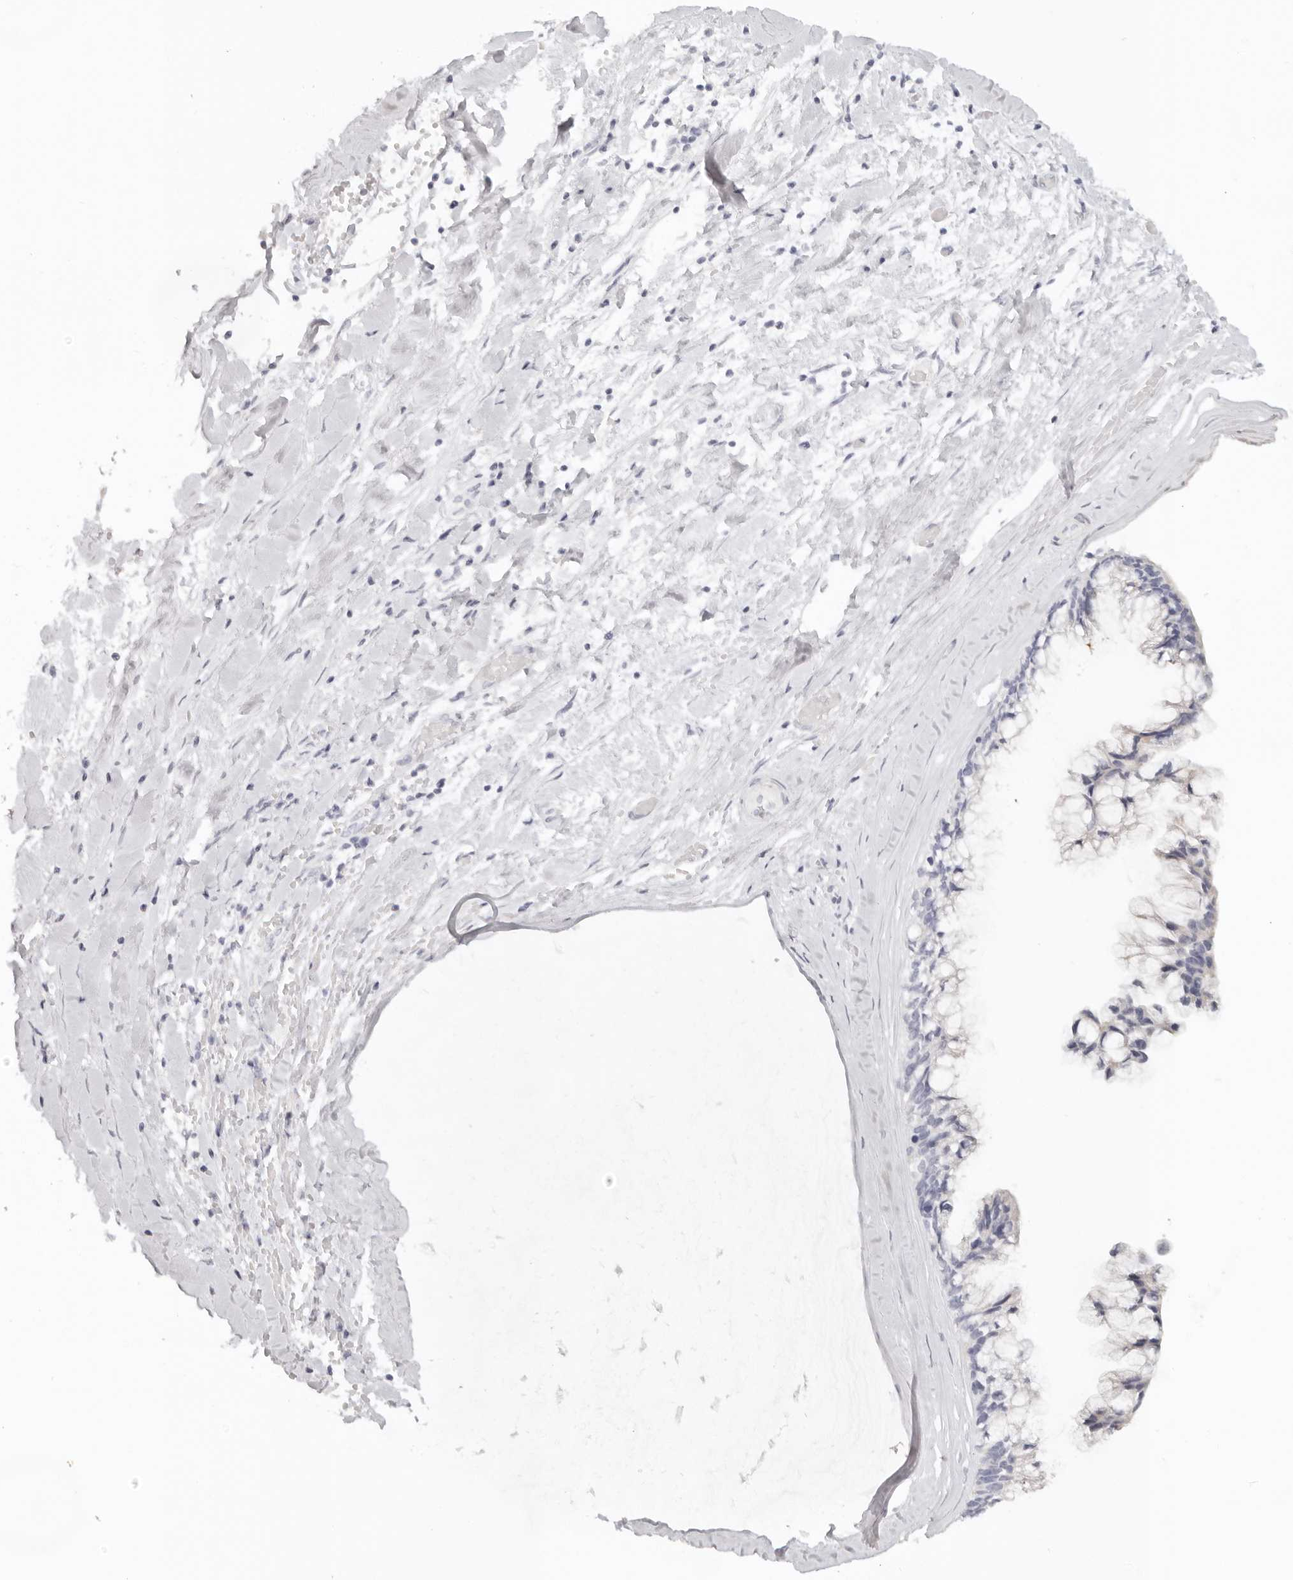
{"staining": {"intensity": "negative", "quantity": "none", "location": "none"}, "tissue": "ovarian cancer", "cell_type": "Tumor cells", "image_type": "cancer", "snomed": [{"axis": "morphology", "description": "Cystadenocarcinoma, mucinous, NOS"}, {"axis": "topography", "description": "Ovary"}], "caption": "This is a photomicrograph of immunohistochemistry (IHC) staining of mucinous cystadenocarcinoma (ovarian), which shows no staining in tumor cells. (DAB (3,3'-diaminobenzidine) immunohistochemistry (IHC) with hematoxylin counter stain).", "gene": "RXFP1", "patient": {"sex": "female", "age": 39}}